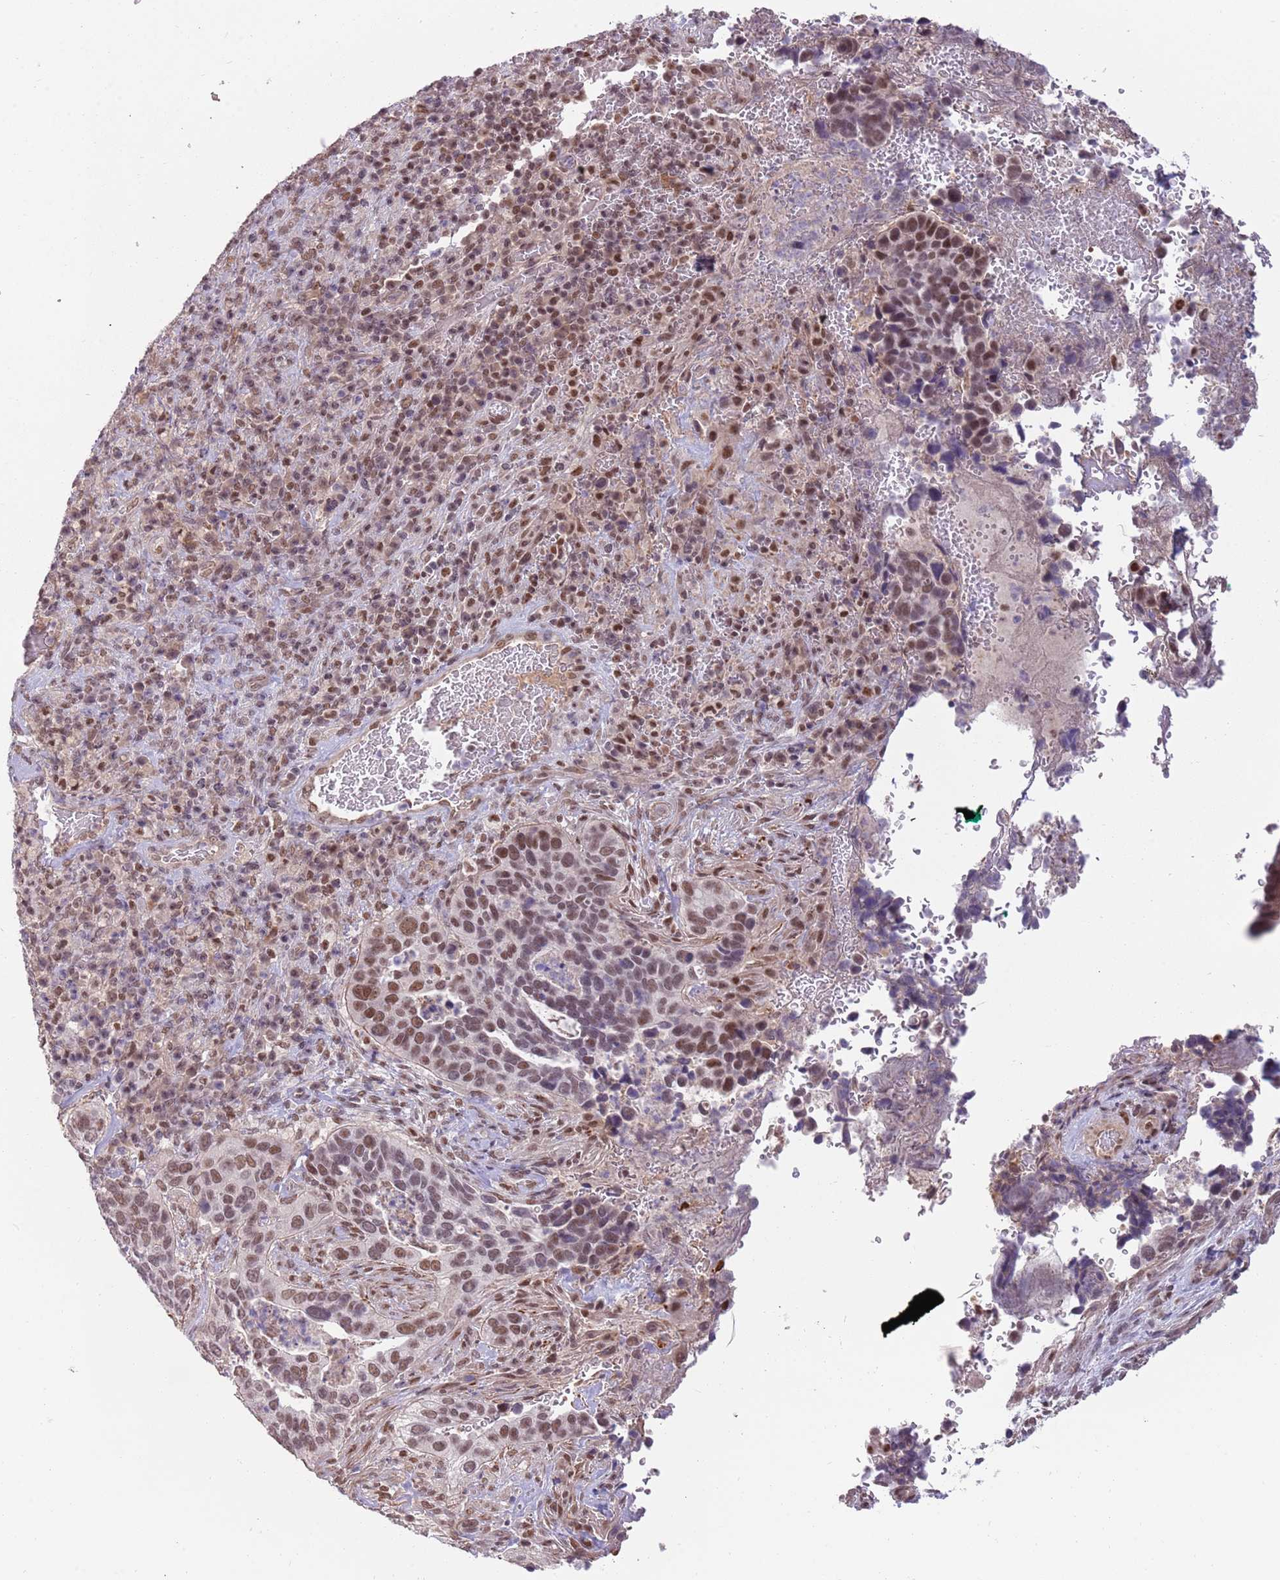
{"staining": {"intensity": "moderate", "quantity": "25%-75%", "location": "nuclear"}, "tissue": "cervical cancer", "cell_type": "Tumor cells", "image_type": "cancer", "snomed": [{"axis": "morphology", "description": "Squamous cell carcinoma, NOS"}, {"axis": "topography", "description": "Cervix"}], "caption": "Human cervical cancer (squamous cell carcinoma) stained with a brown dye shows moderate nuclear positive staining in approximately 25%-75% of tumor cells.", "gene": "ZBTB7A", "patient": {"sex": "female", "age": 38}}